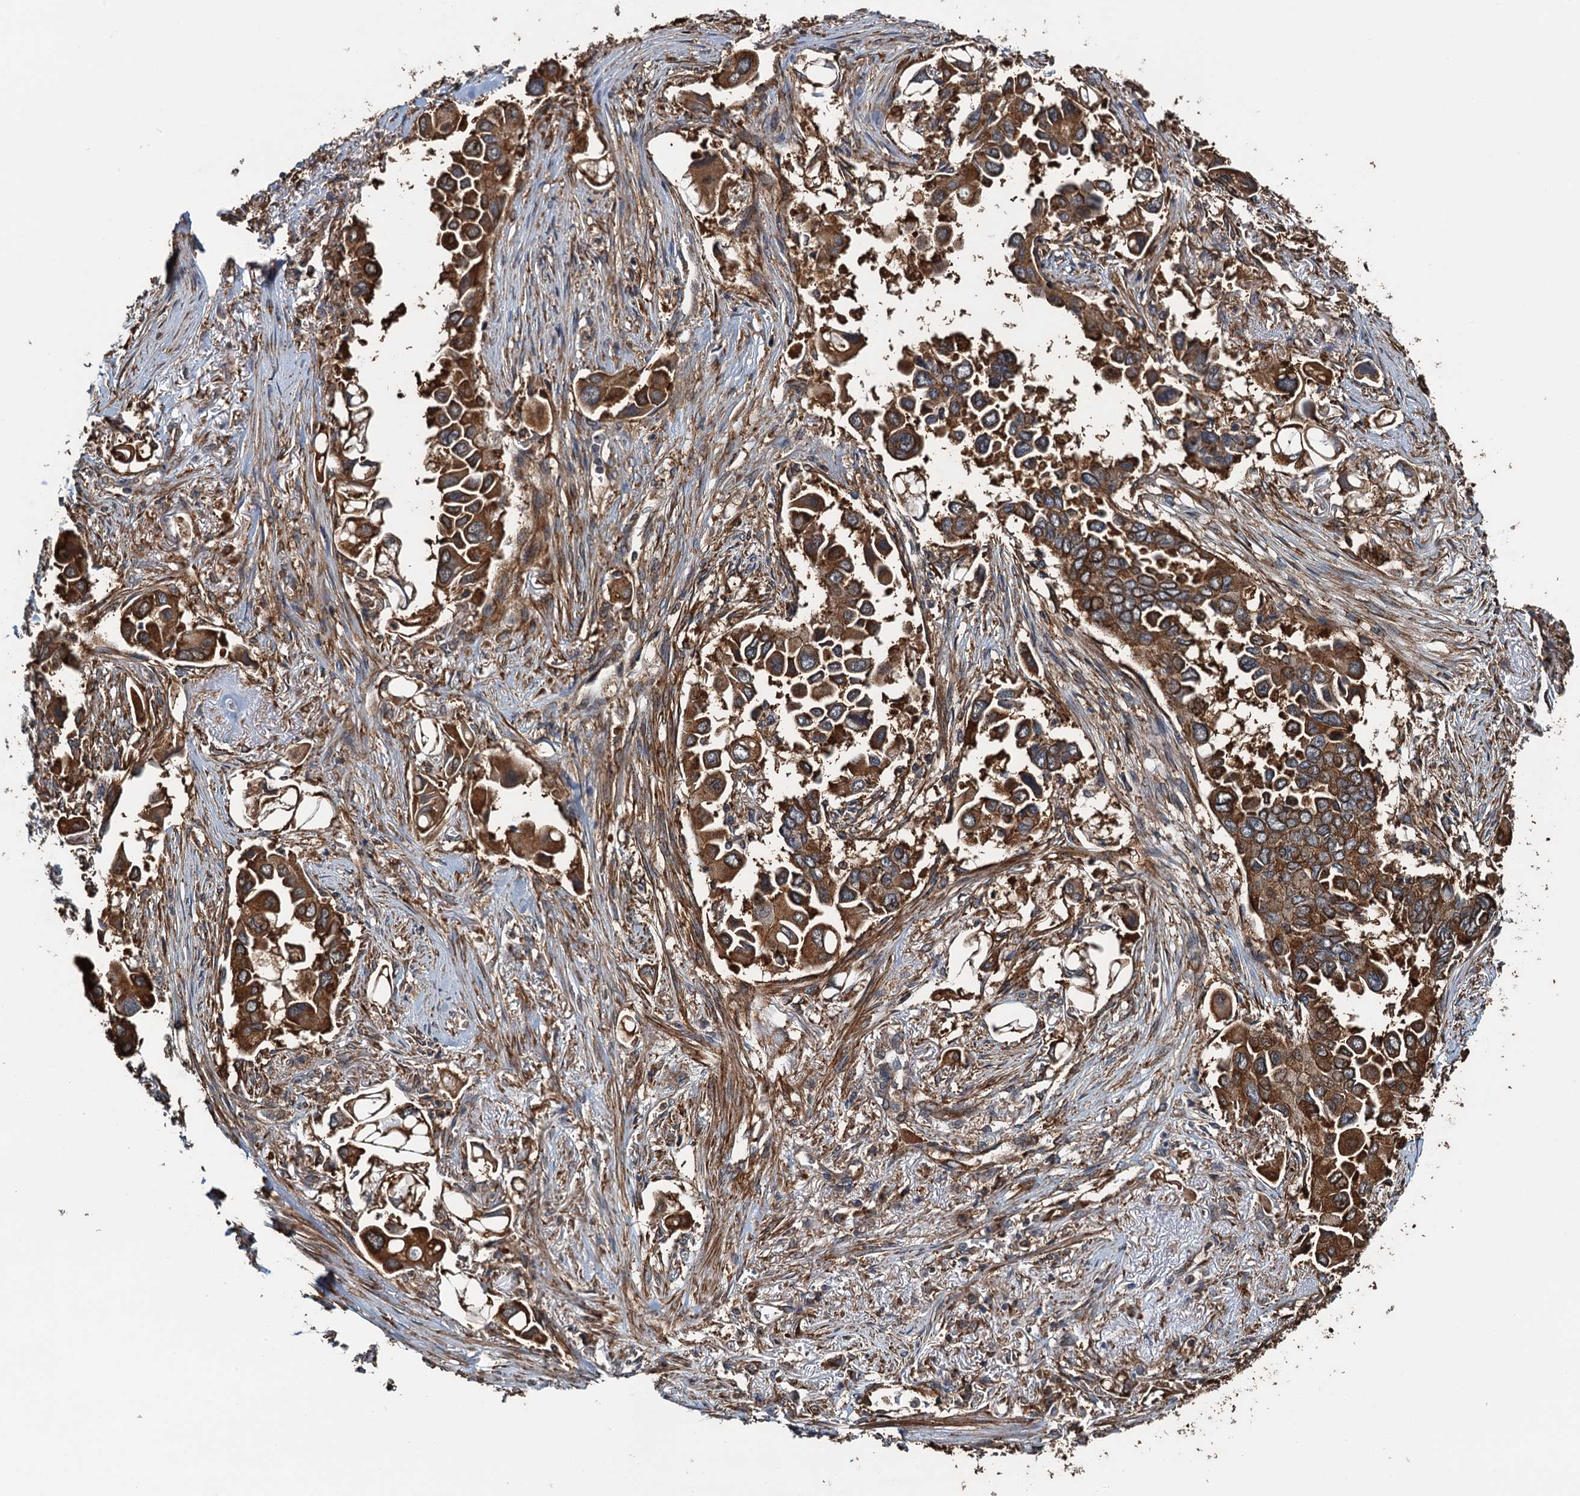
{"staining": {"intensity": "strong", "quantity": ">75%", "location": "cytoplasmic/membranous"}, "tissue": "lung cancer", "cell_type": "Tumor cells", "image_type": "cancer", "snomed": [{"axis": "morphology", "description": "Adenocarcinoma, NOS"}, {"axis": "topography", "description": "Lung"}], "caption": "This is a histology image of immunohistochemistry staining of lung cancer, which shows strong staining in the cytoplasmic/membranous of tumor cells.", "gene": "WHAMM", "patient": {"sex": "female", "age": 76}}